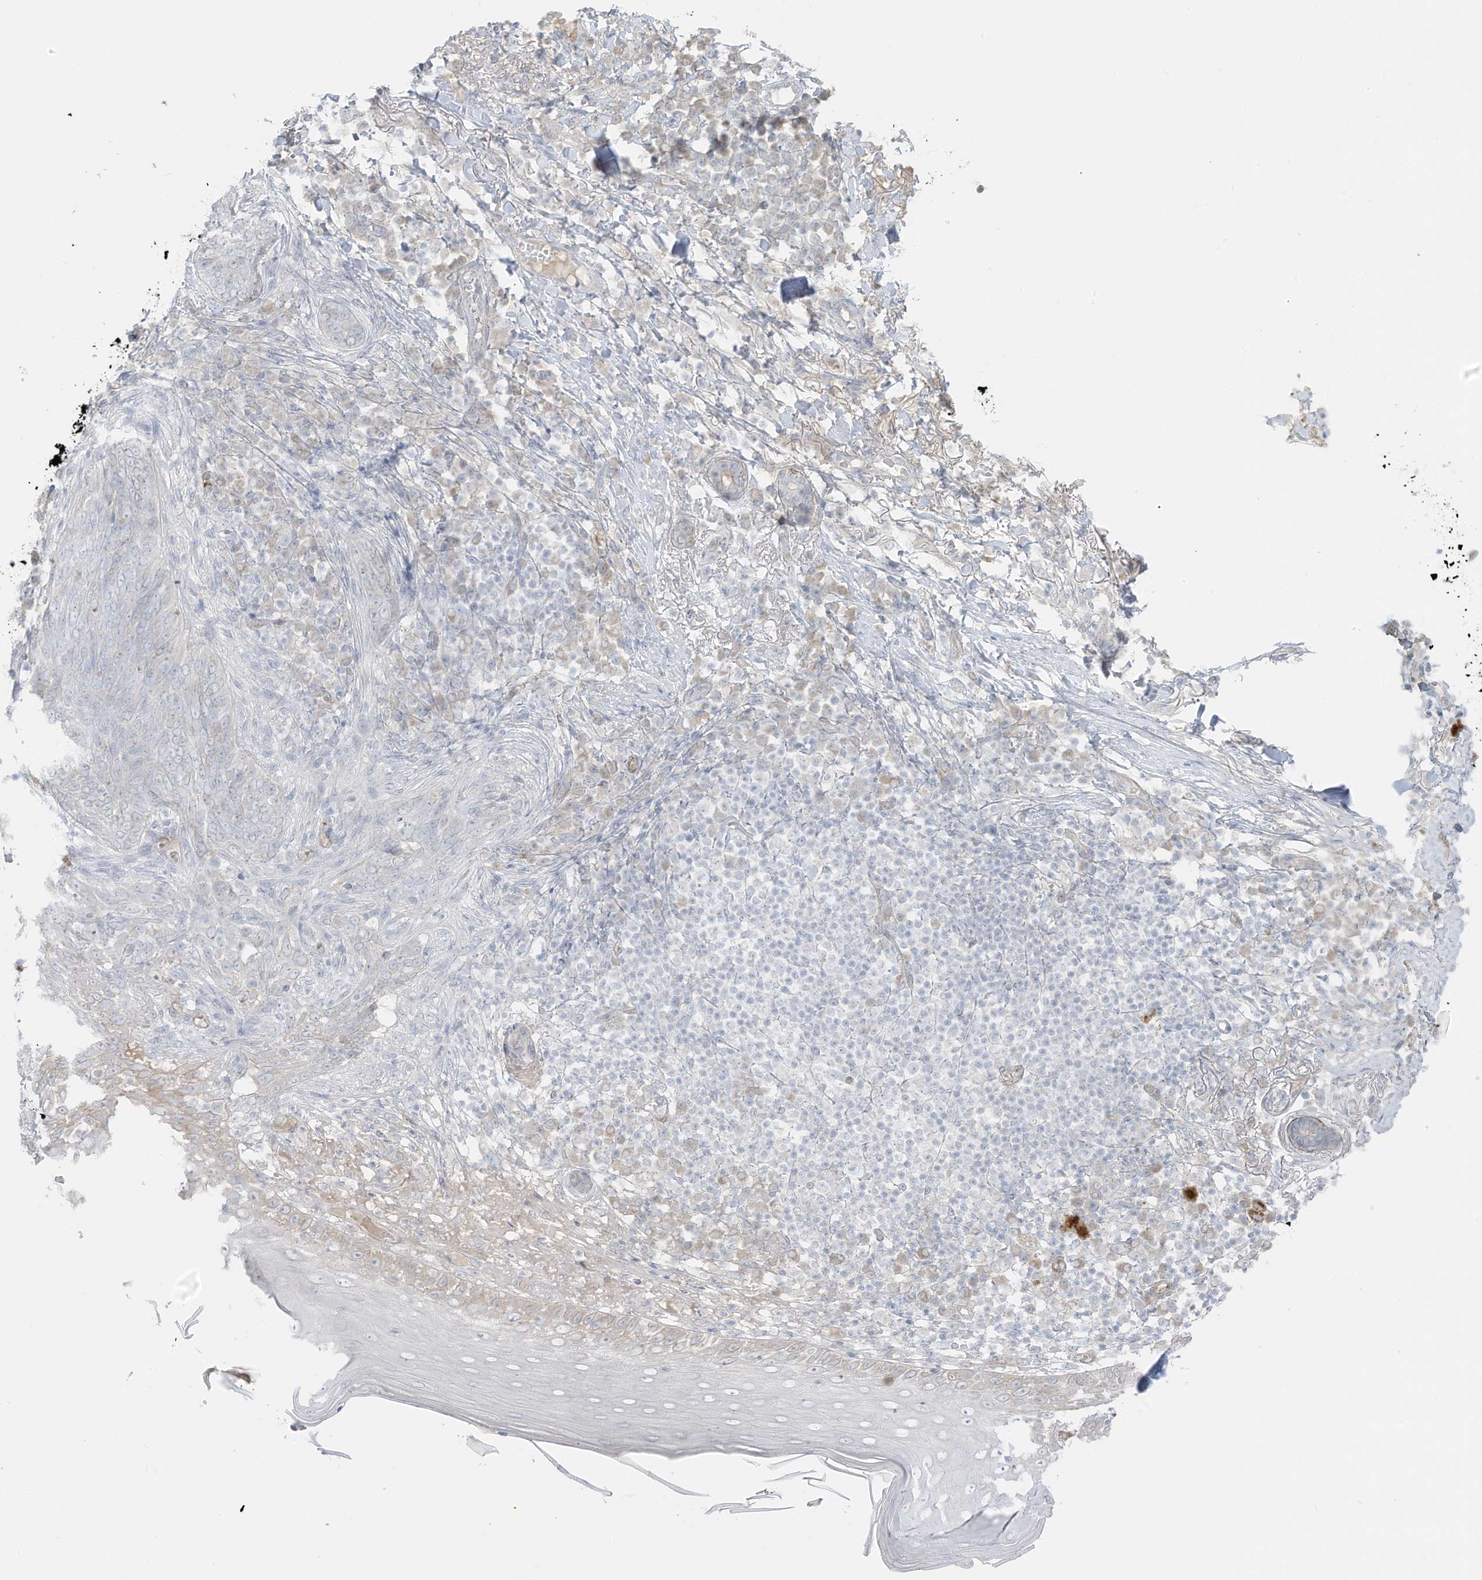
{"staining": {"intensity": "negative", "quantity": "none", "location": "none"}, "tissue": "skin cancer", "cell_type": "Tumor cells", "image_type": "cancer", "snomed": [{"axis": "morphology", "description": "Basal cell carcinoma"}, {"axis": "topography", "description": "Skin"}], "caption": "Tumor cells show no significant protein positivity in basal cell carcinoma (skin).", "gene": "C11orf87", "patient": {"sex": "male", "age": 85}}